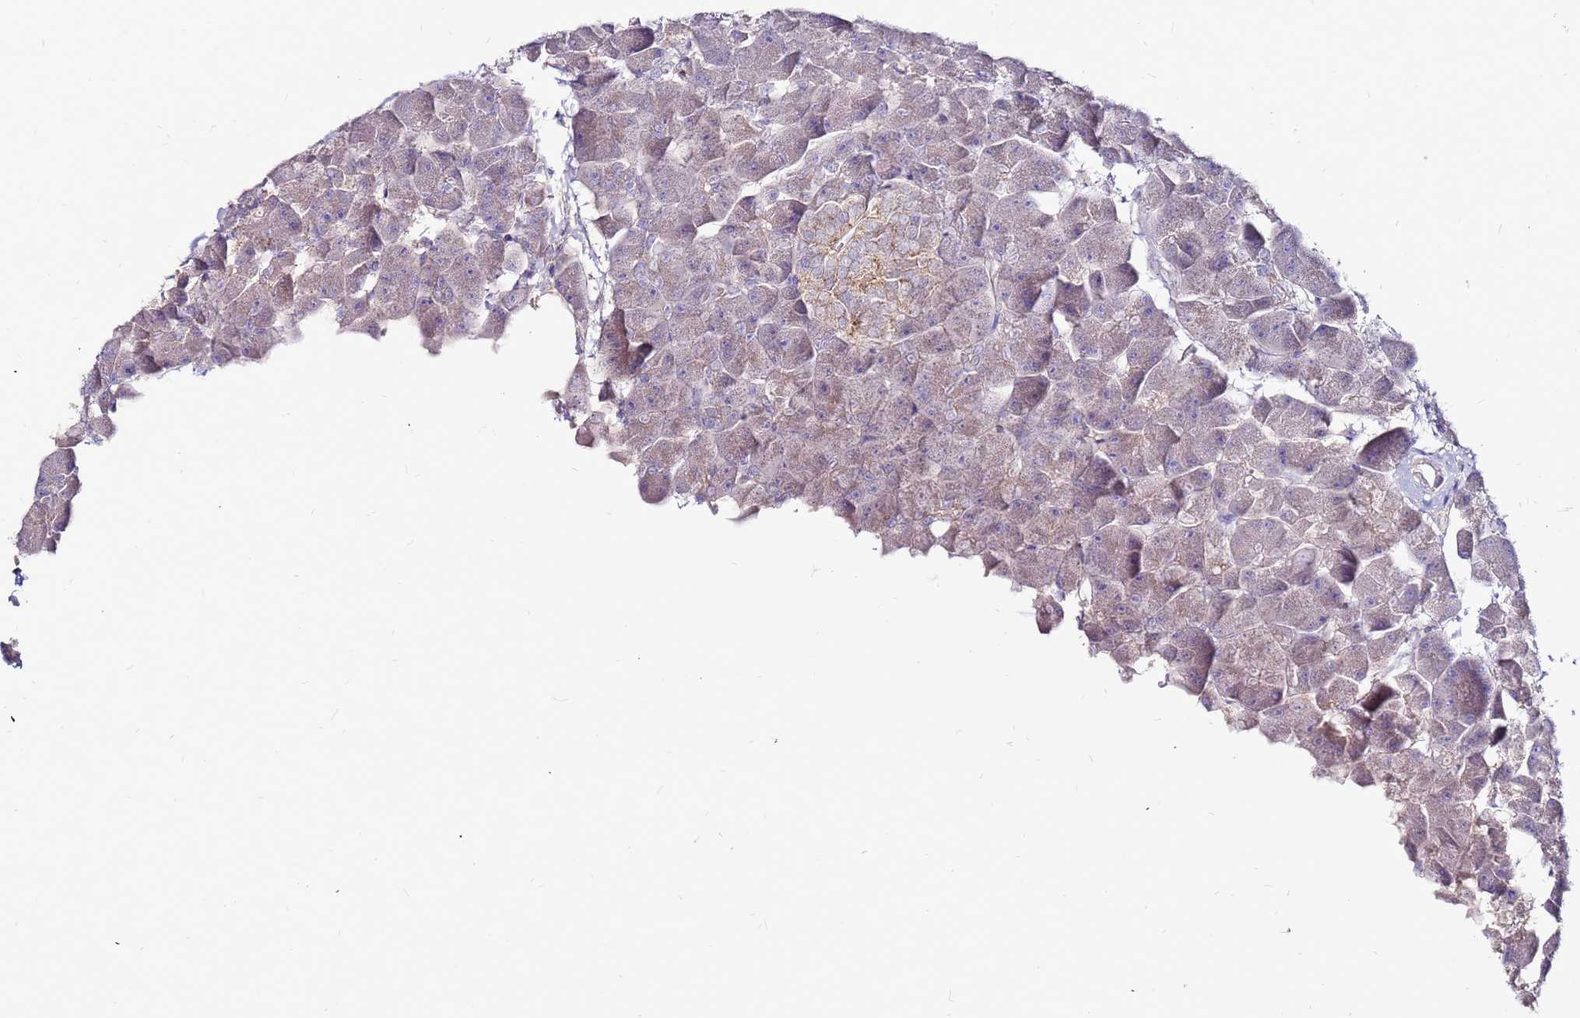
{"staining": {"intensity": "weak", "quantity": "<25%", "location": "cytoplasmic/membranous"}, "tissue": "pancreas", "cell_type": "Exocrine glandular cells", "image_type": "normal", "snomed": [{"axis": "morphology", "description": "Normal tissue, NOS"}, {"axis": "topography", "description": "Pancreas"}], "caption": "Immunohistochemistry (IHC) of benign pancreas shows no positivity in exocrine glandular cells.", "gene": "SLC44A3", "patient": {"sex": "male", "age": 35}}